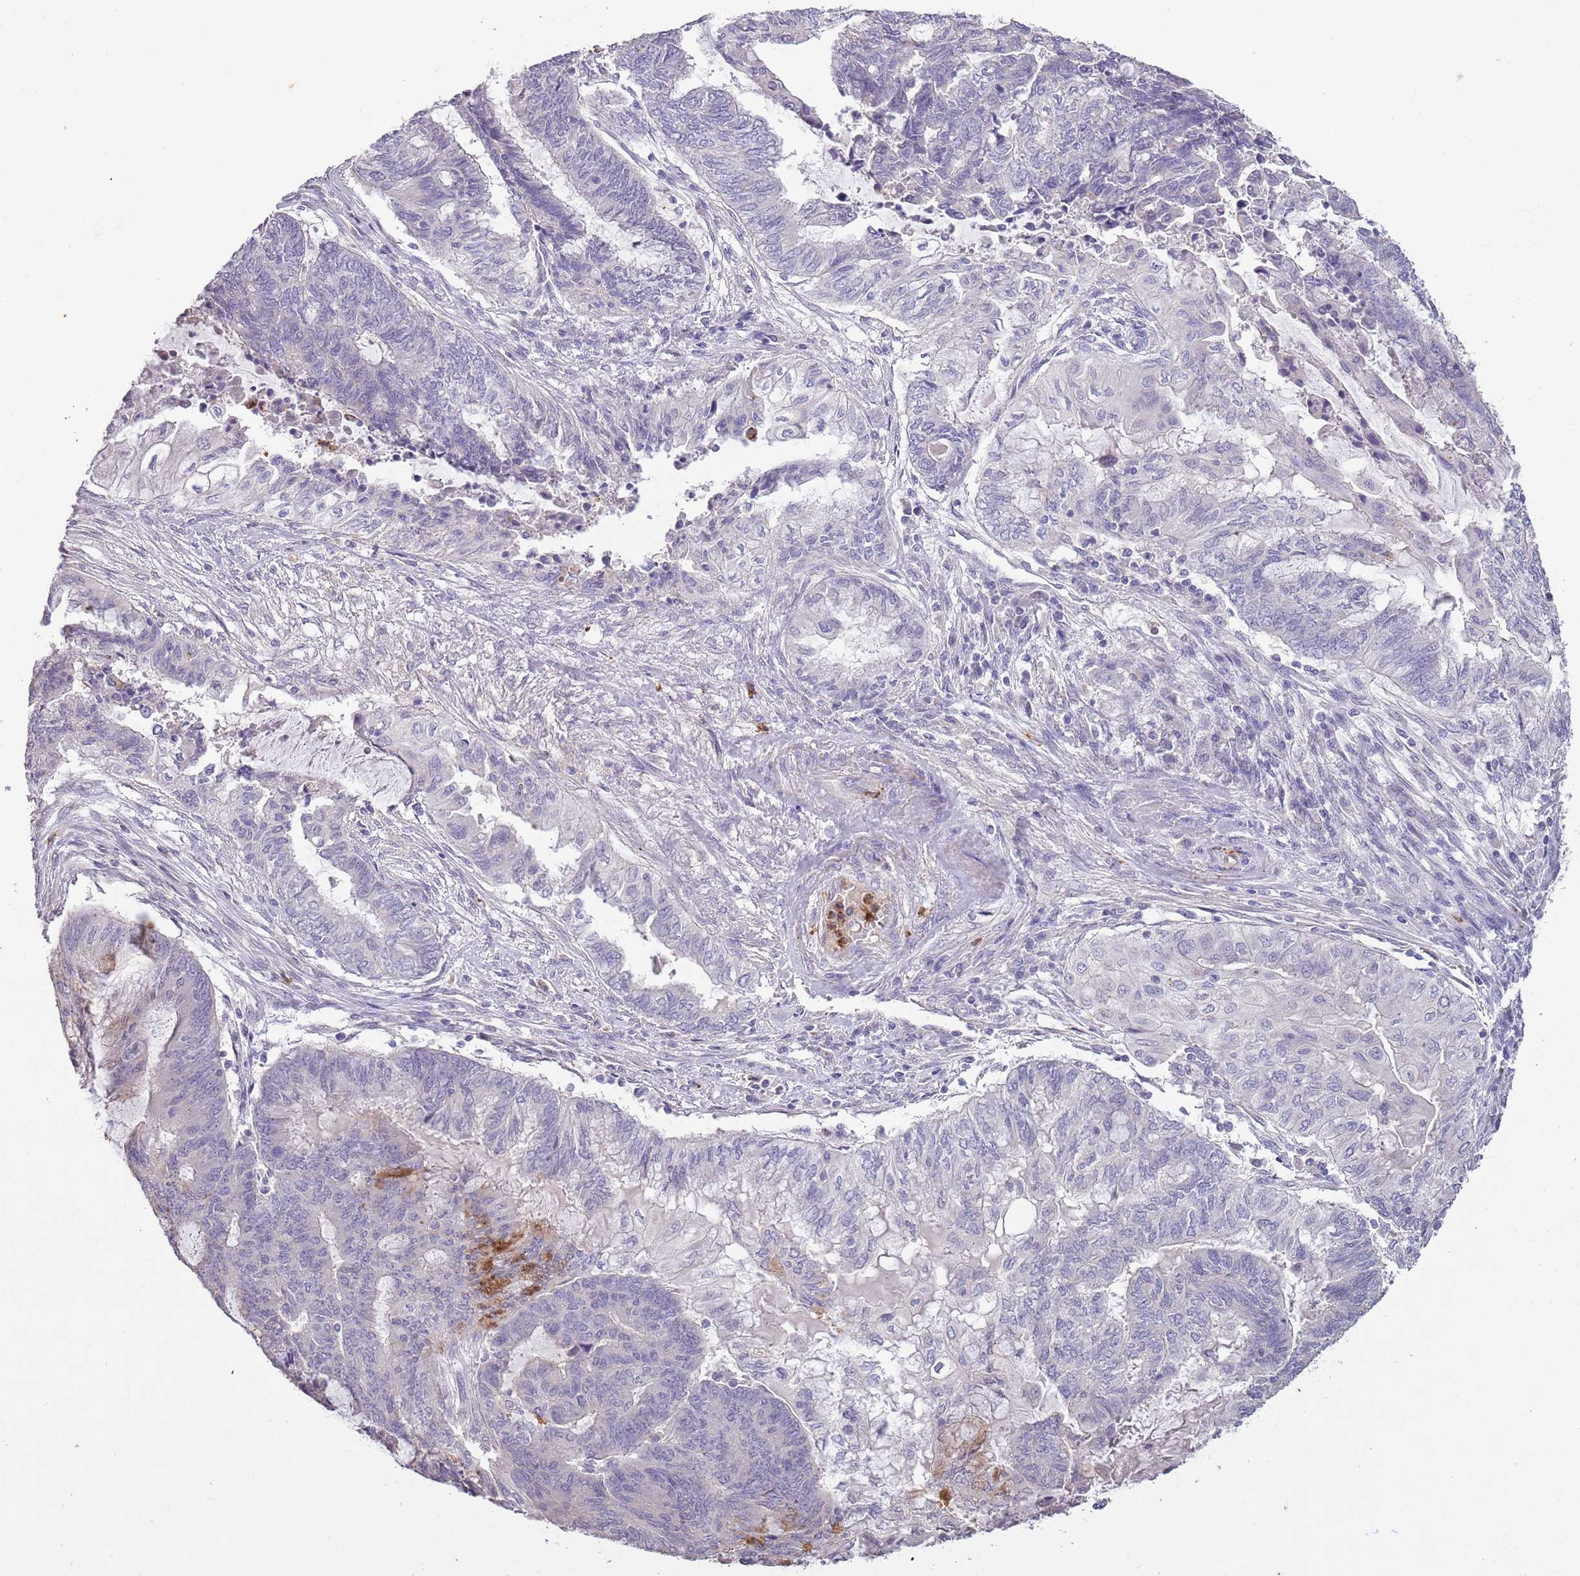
{"staining": {"intensity": "negative", "quantity": "none", "location": "none"}, "tissue": "endometrial cancer", "cell_type": "Tumor cells", "image_type": "cancer", "snomed": [{"axis": "morphology", "description": "Adenocarcinoma, NOS"}, {"axis": "topography", "description": "Uterus"}, {"axis": "topography", "description": "Endometrium"}], "caption": "High magnification brightfield microscopy of endometrial cancer stained with DAB (3,3'-diaminobenzidine) (brown) and counterstained with hematoxylin (blue): tumor cells show no significant expression. (Brightfield microscopy of DAB immunohistochemistry (IHC) at high magnification).", "gene": "P2RY13", "patient": {"sex": "female", "age": 70}}